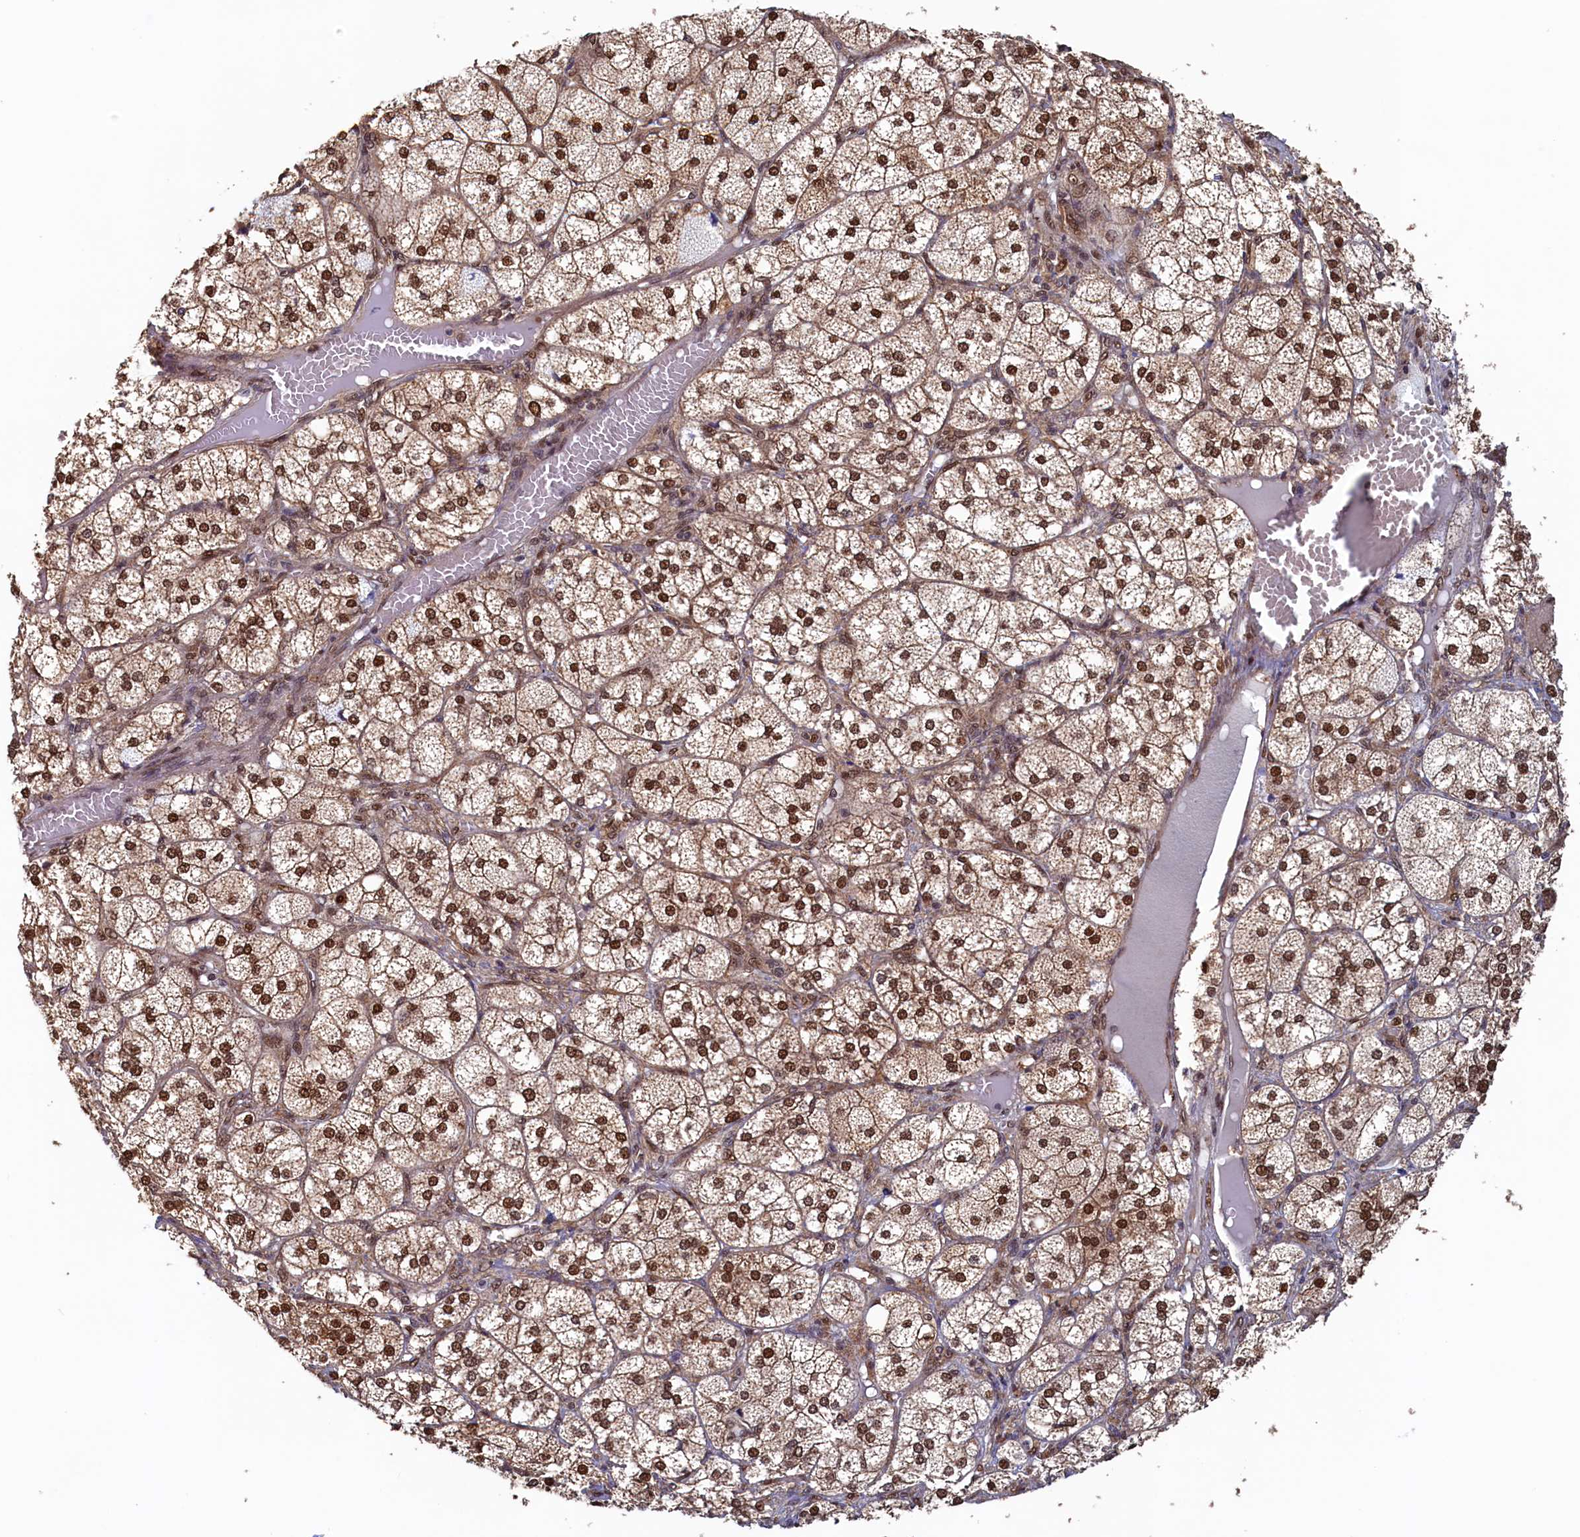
{"staining": {"intensity": "strong", "quantity": ">75%", "location": "cytoplasmic/membranous,nuclear"}, "tissue": "adrenal gland", "cell_type": "Glandular cells", "image_type": "normal", "snomed": [{"axis": "morphology", "description": "Normal tissue, NOS"}, {"axis": "topography", "description": "Adrenal gland"}], "caption": "A photomicrograph of adrenal gland stained for a protein exhibits strong cytoplasmic/membranous,nuclear brown staining in glandular cells. The staining was performed using DAB (3,3'-diaminobenzidine), with brown indicating positive protein expression. Nuclei are stained blue with hematoxylin.", "gene": "AHCY", "patient": {"sex": "female", "age": 61}}